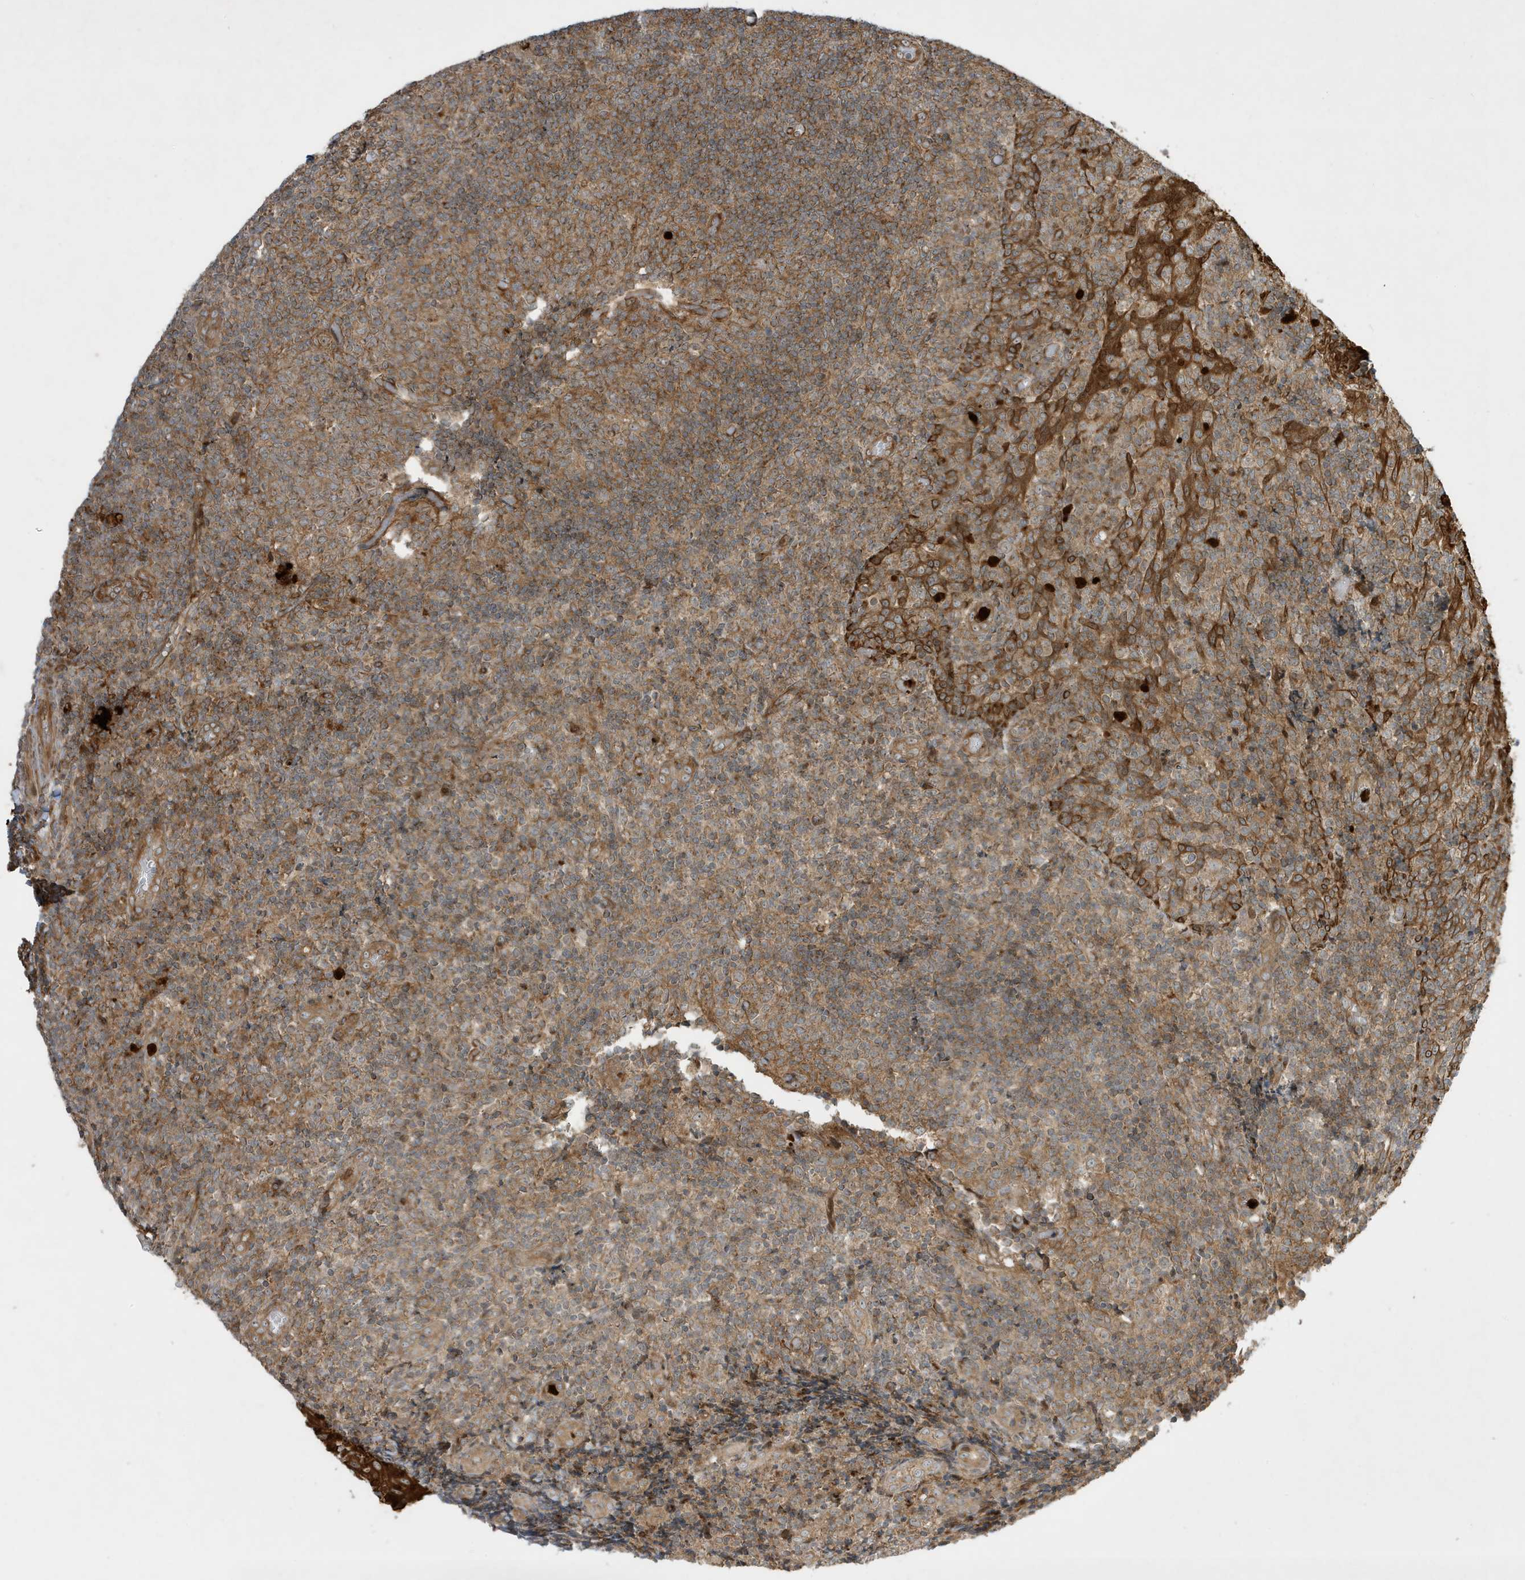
{"staining": {"intensity": "moderate", "quantity": "25%-75%", "location": "cytoplasmic/membranous"}, "tissue": "tonsil", "cell_type": "Germinal center cells", "image_type": "normal", "snomed": [{"axis": "morphology", "description": "Normal tissue, NOS"}, {"axis": "topography", "description": "Tonsil"}], "caption": "This is an image of IHC staining of unremarkable tonsil, which shows moderate expression in the cytoplasmic/membranous of germinal center cells.", "gene": "IFT57", "patient": {"sex": "female", "age": 19}}